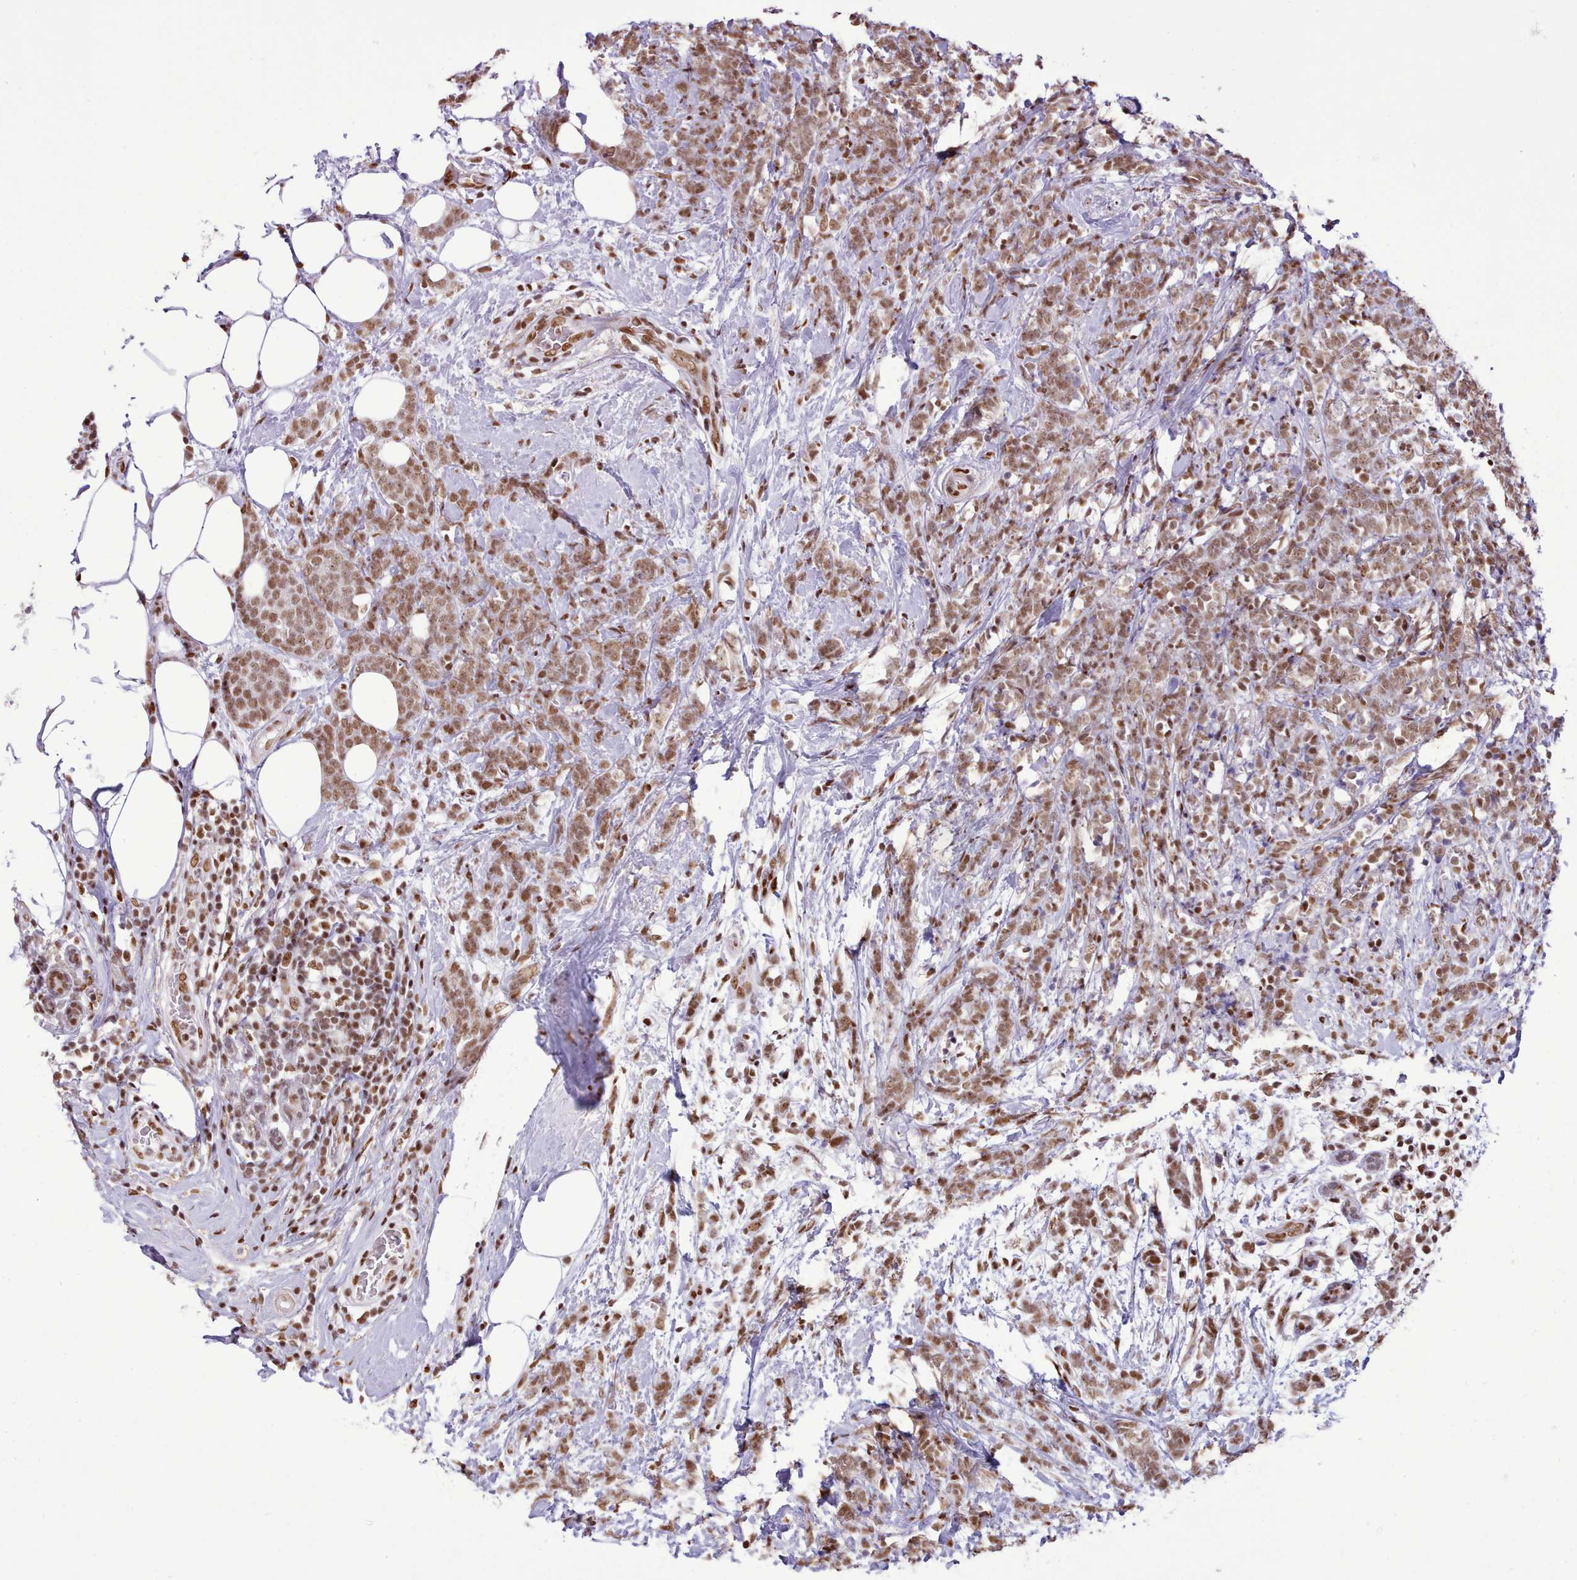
{"staining": {"intensity": "moderate", "quantity": ">75%", "location": "nuclear"}, "tissue": "breast cancer", "cell_type": "Tumor cells", "image_type": "cancer", "snomed": [{"axis": "morphology", "description": "Lobular carcinoma"}, {"axis": "topography", "description": "Breast"}], "caption": "This histopathology image displays immunohistochemistry (IHC) staining of human breast cancer, with medium moderate nuclear positivity in approximately >75% of tumor cells.", "gene": "TAF15", "patient": {"sex": "female", "age": 58}}